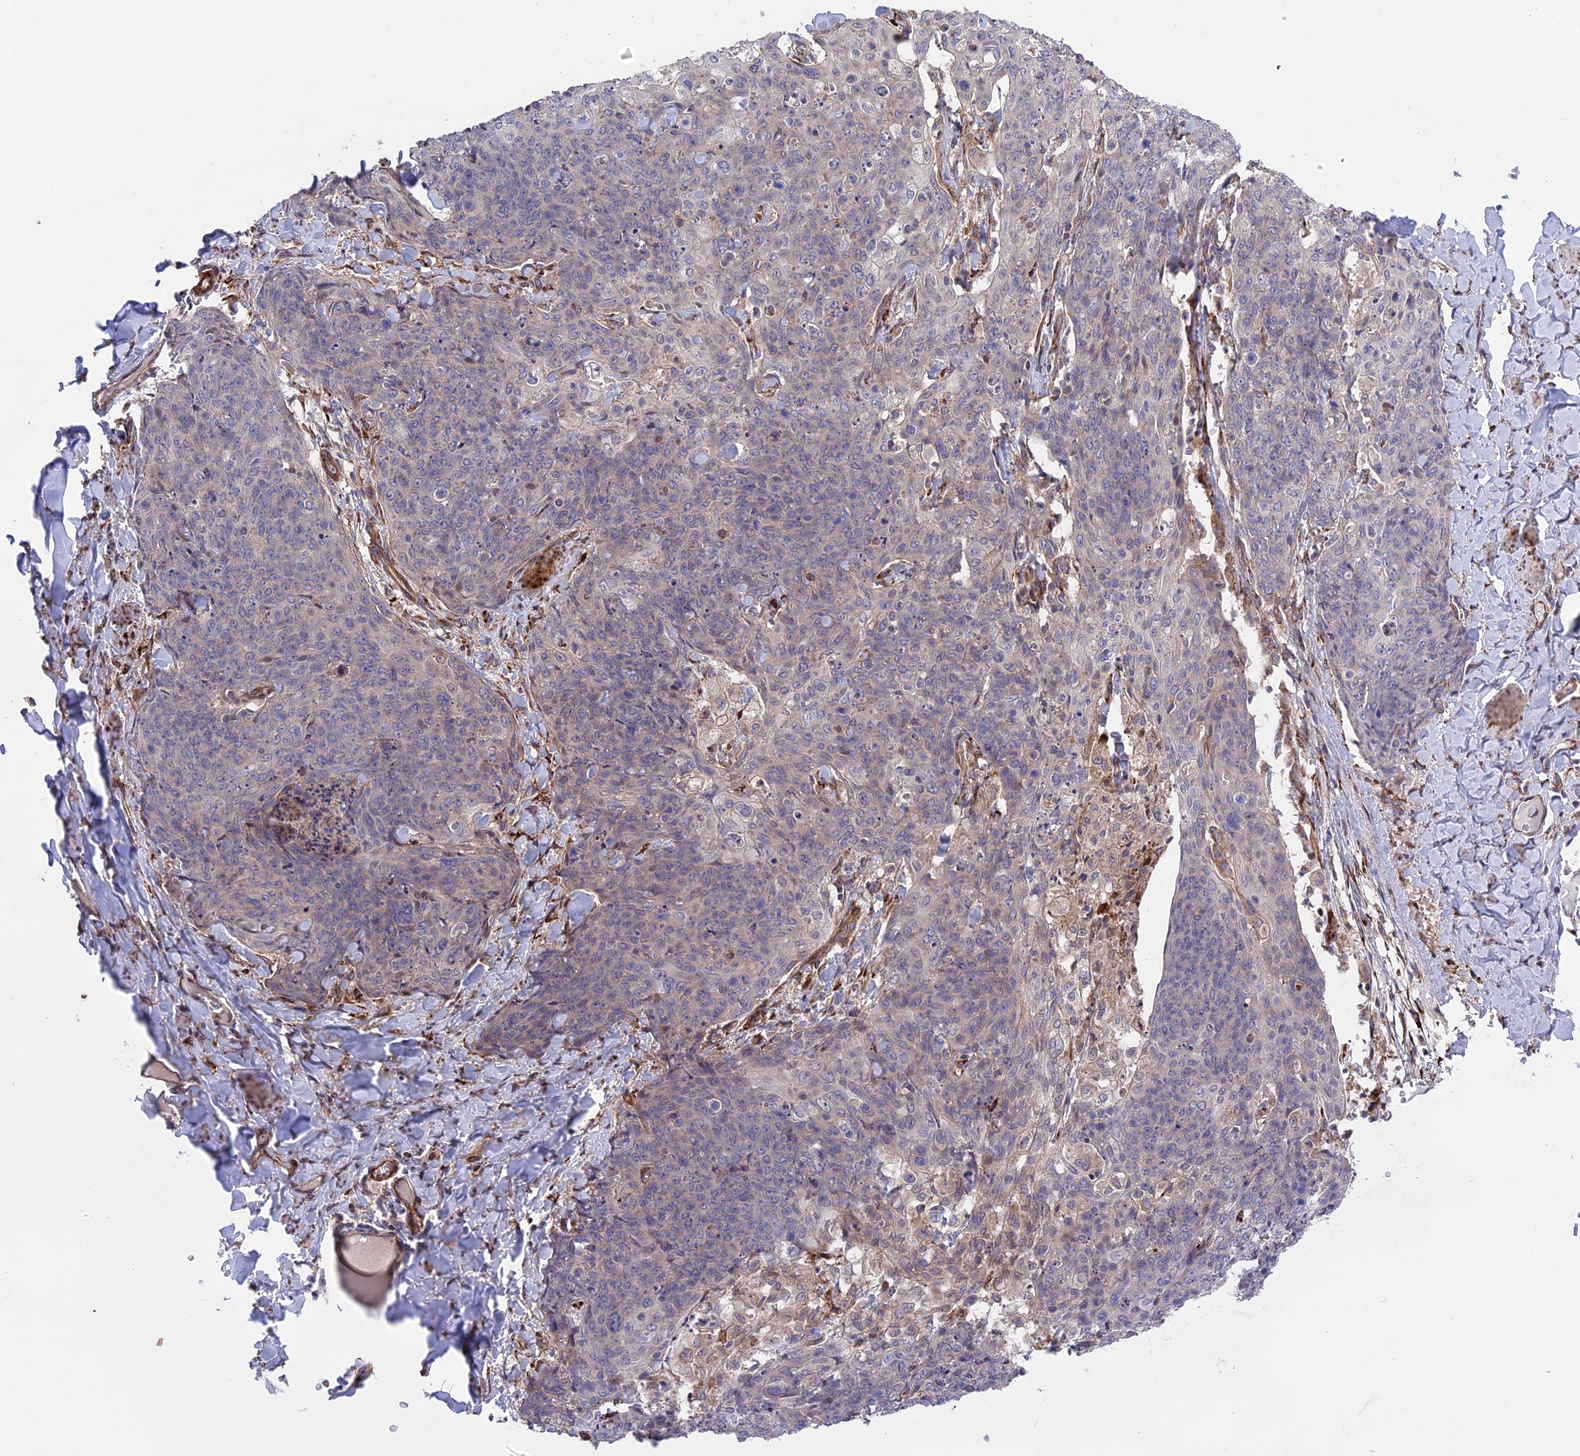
{"staining": {"intensity": "negative", "quantity": "none", "location": "none"}, "tissue": "skin cancer", "cell_type": "Tumor cells", "image_type": "cancer", "snomed": [{"axis": "morphology", "description": "Squamous cell carcinoma, NOS"}, {"axis": "topography", "description": "Skin"}, {"axis": "topography", "description": "Vulva"}], "caption": "Immunohistochemical staining of human skin cancer (squamous cell carcinoma) demonstrates no significant staining in tumor cells.", "gene": "DDX60L", "patient": {"sex": "female", "age": 85}}